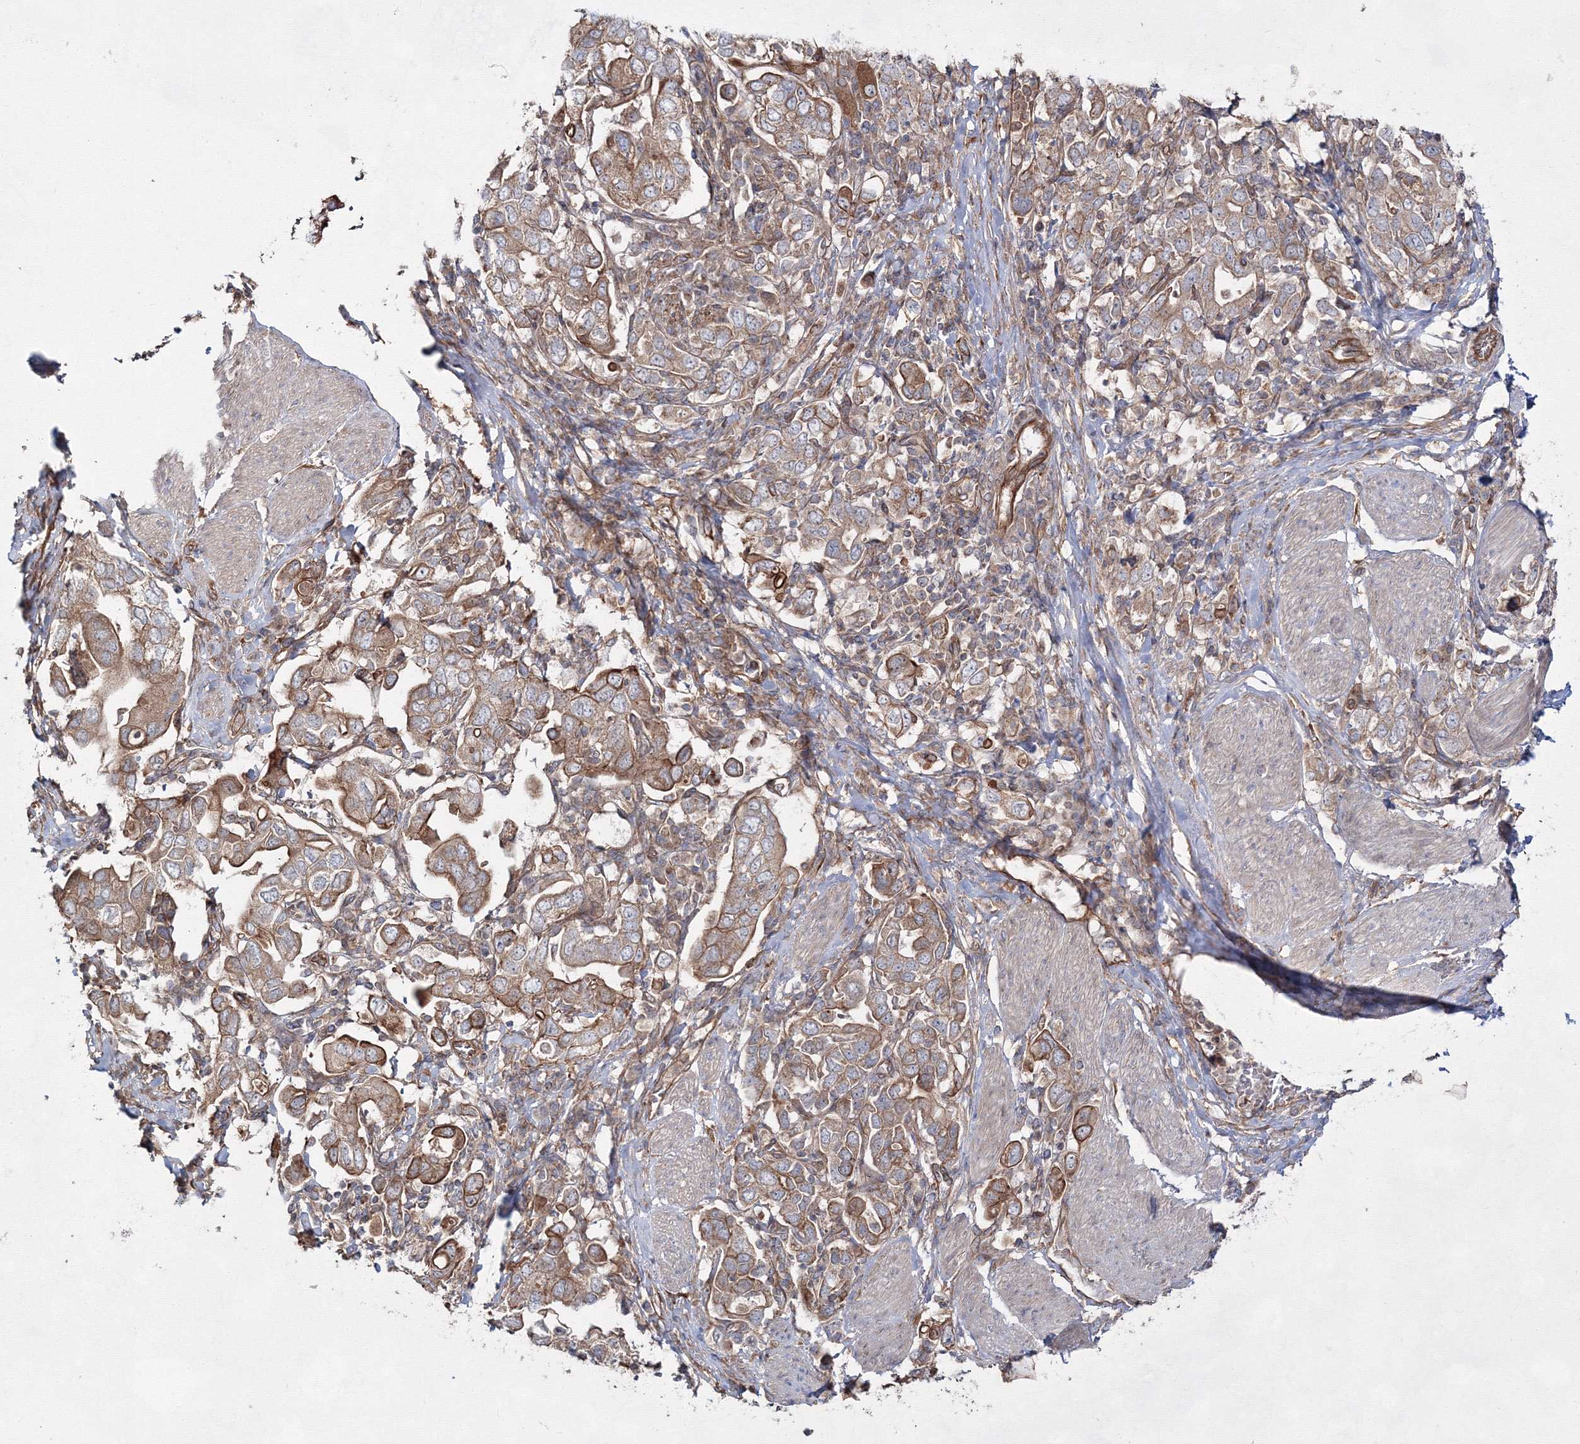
{"staining": {"intensity": "moderate", "quantity": ">75%", "location": "cytoplasmic/membranous"}, "tissue": "stomach cancer", "cell_type": "Tumor cells", "image_type": "cancer", "snomed": [{"axis": "morphology", "description": "Adenocarcinoma, NOS"}, {"axis": "topography", "description": "Stomach, upper"}], "caption": "Adenocarcinoma (stomach) was stained to show a protein in brown. There is medium levels of moderate cytoplasmic/membranous expression in about >75% of tumor cells.", "gene": "EXOC6", "patient": {"sex": "male", "age": 62}}